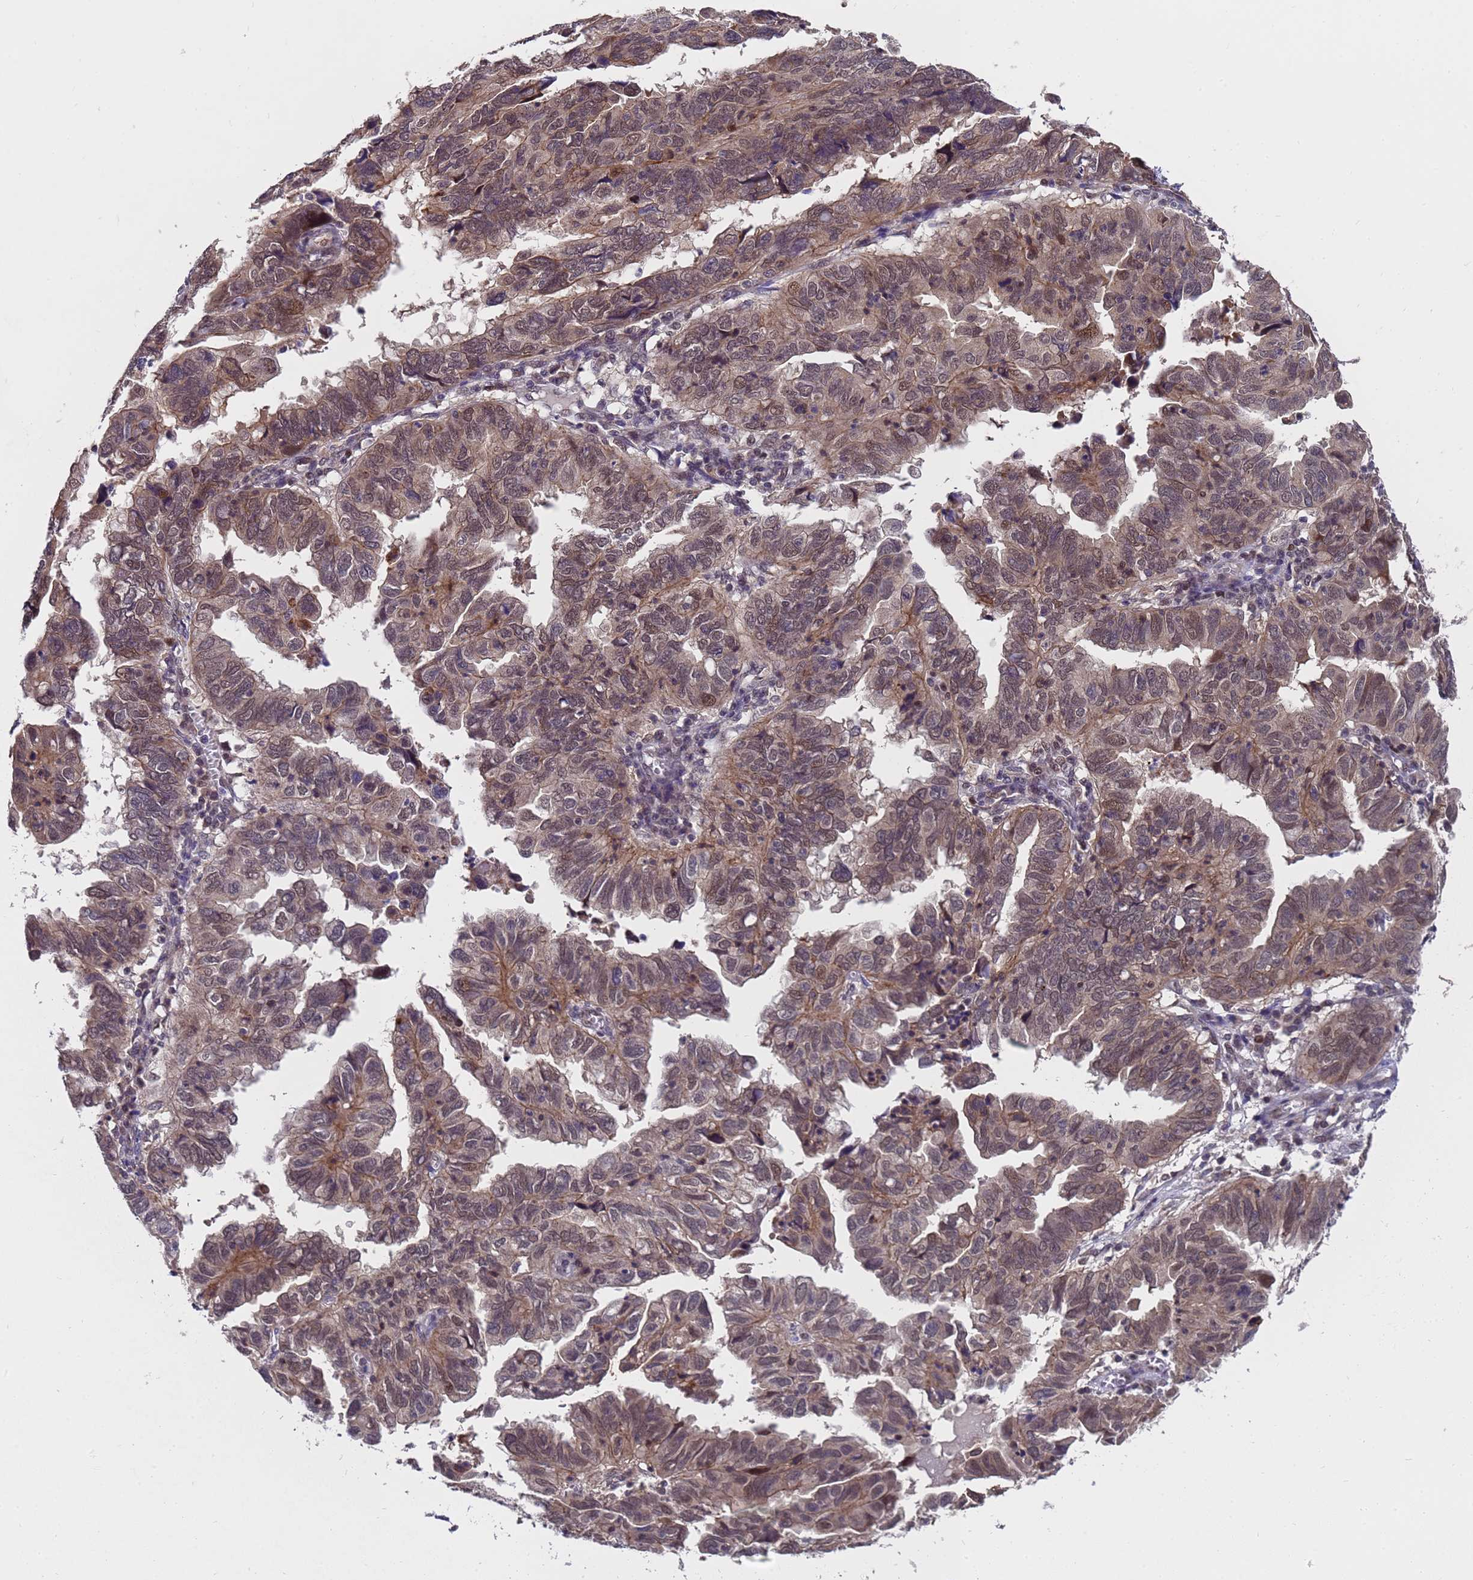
{"staining": {"intensity": "moderate", "quantity": ">75%", "location": "cytoplasmic/membranous,nuclear"}, "tissue": "endometrial cancer", "cell_type": "Tumor cells", "image_type": "cancer", "snomed": [{"axis": "morphology", "description": "Adenocarcinoma, NOS"}, {"axis": "topography", "description": "Uterus"}], "caption": "Protein expression by immunohistochemistry shows moderate cytoplasmic/membranous and nuclear staining in about >75% of tumor cells in endometrial adenocarcinoma. (Stains: DAB (3,3'-diaminobenzidine) in brown, nuclei in blue, Microscopy: brightfield microscopy at high magnification).", "gene": "ANAPC13", "patient": {"sex": "female", "age": 77}}